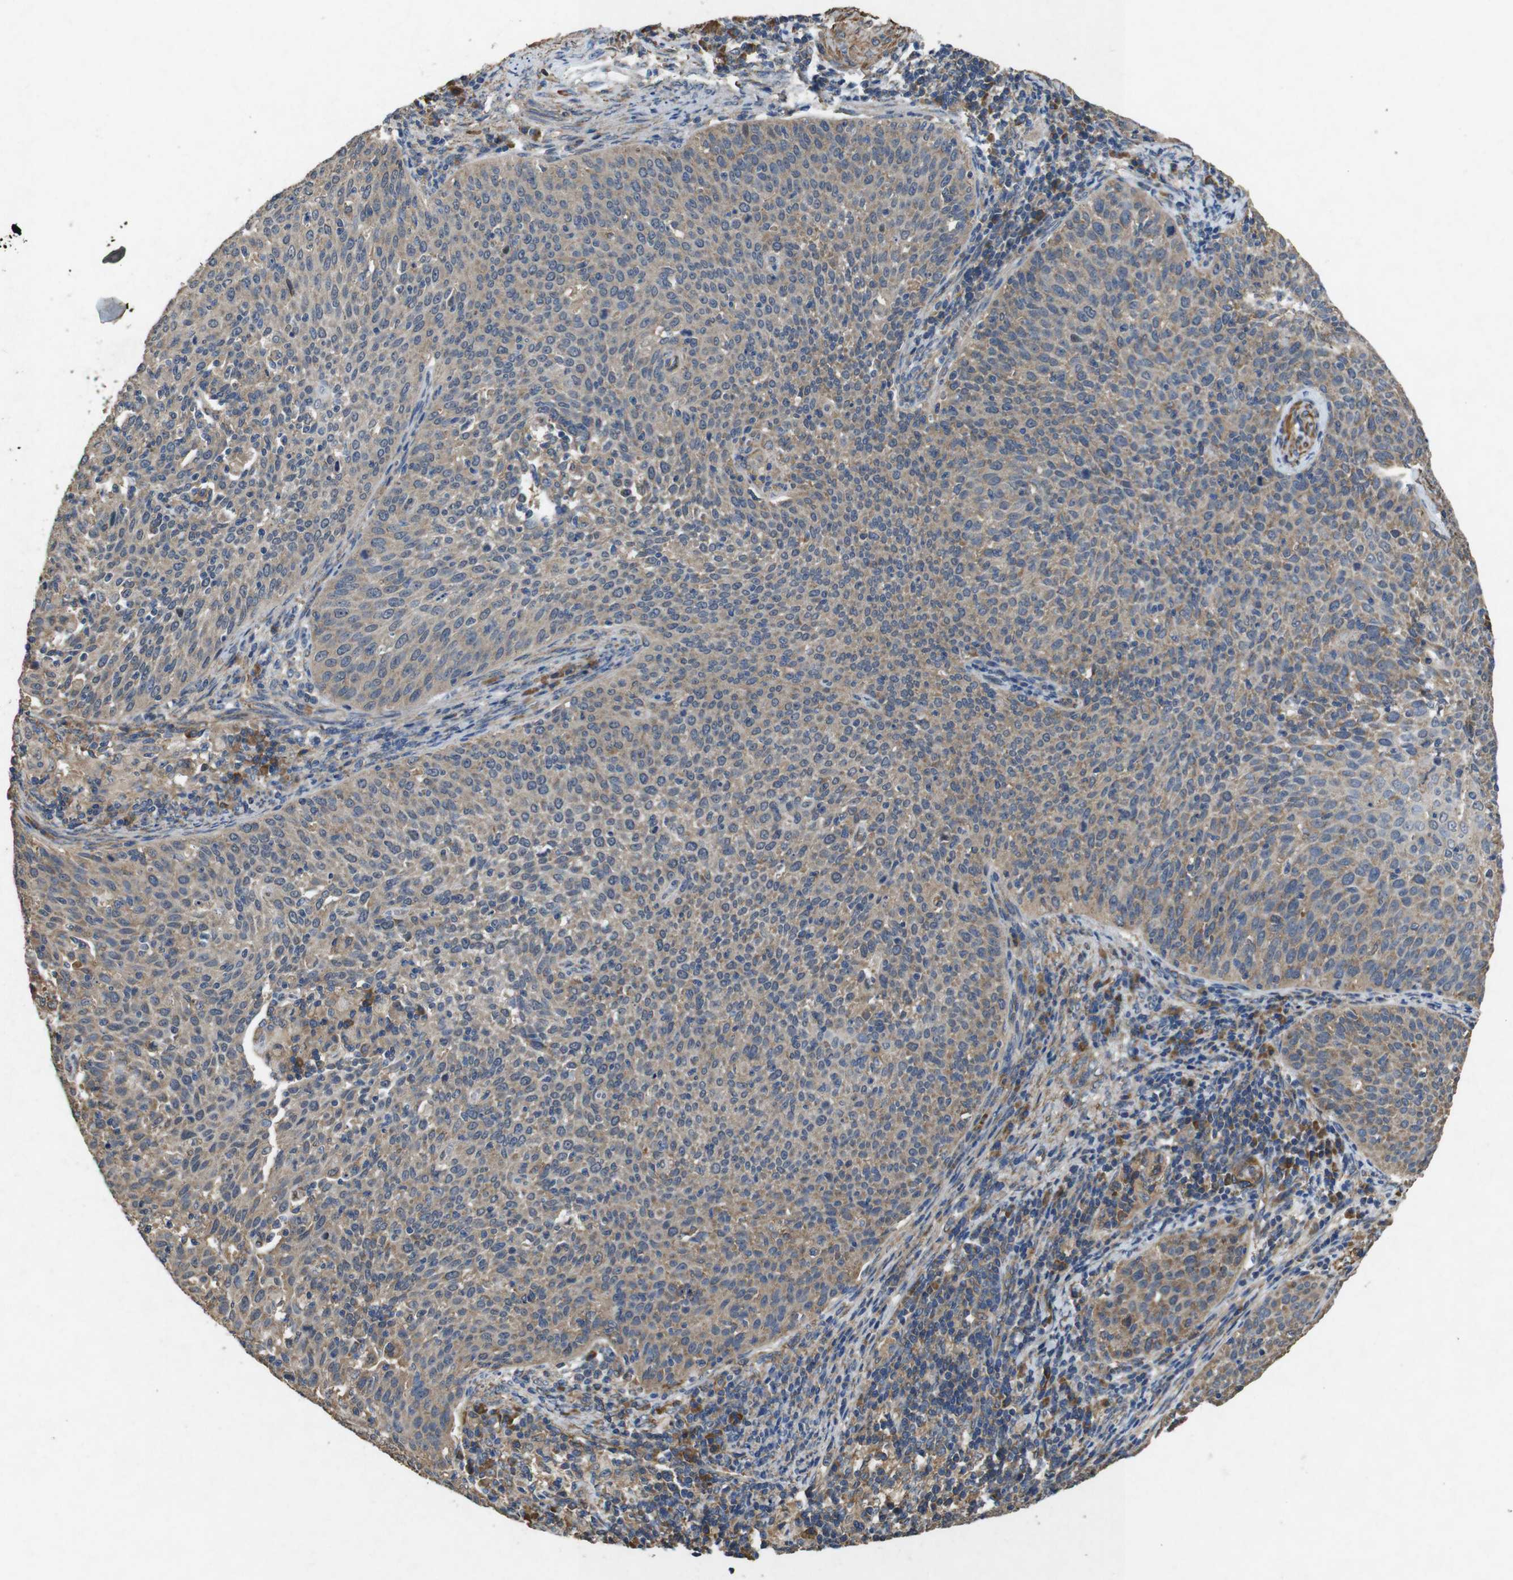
{"staining": {"intensity": "moderate", "quantity": ">75%", "location": "cytoplasmic/membranous"}, "tissue": "cervical cancer", "cell_type": "Tumor cells", "image_type": "cancer", "snomed": [{"axis": "morphology", "description": "Squamous cell carcinoma, NOS"}, {"axis": "topography", "description": "Cervix"}], "caption": "IHC (DAB) staining of squamous cell carcinoma (cervical) displays moderate cytoplasmic/membranous protein staining in about >75% of tumor cells.", "gene": "BNIP3", "patient": {"sex": "female", "age": 38}}